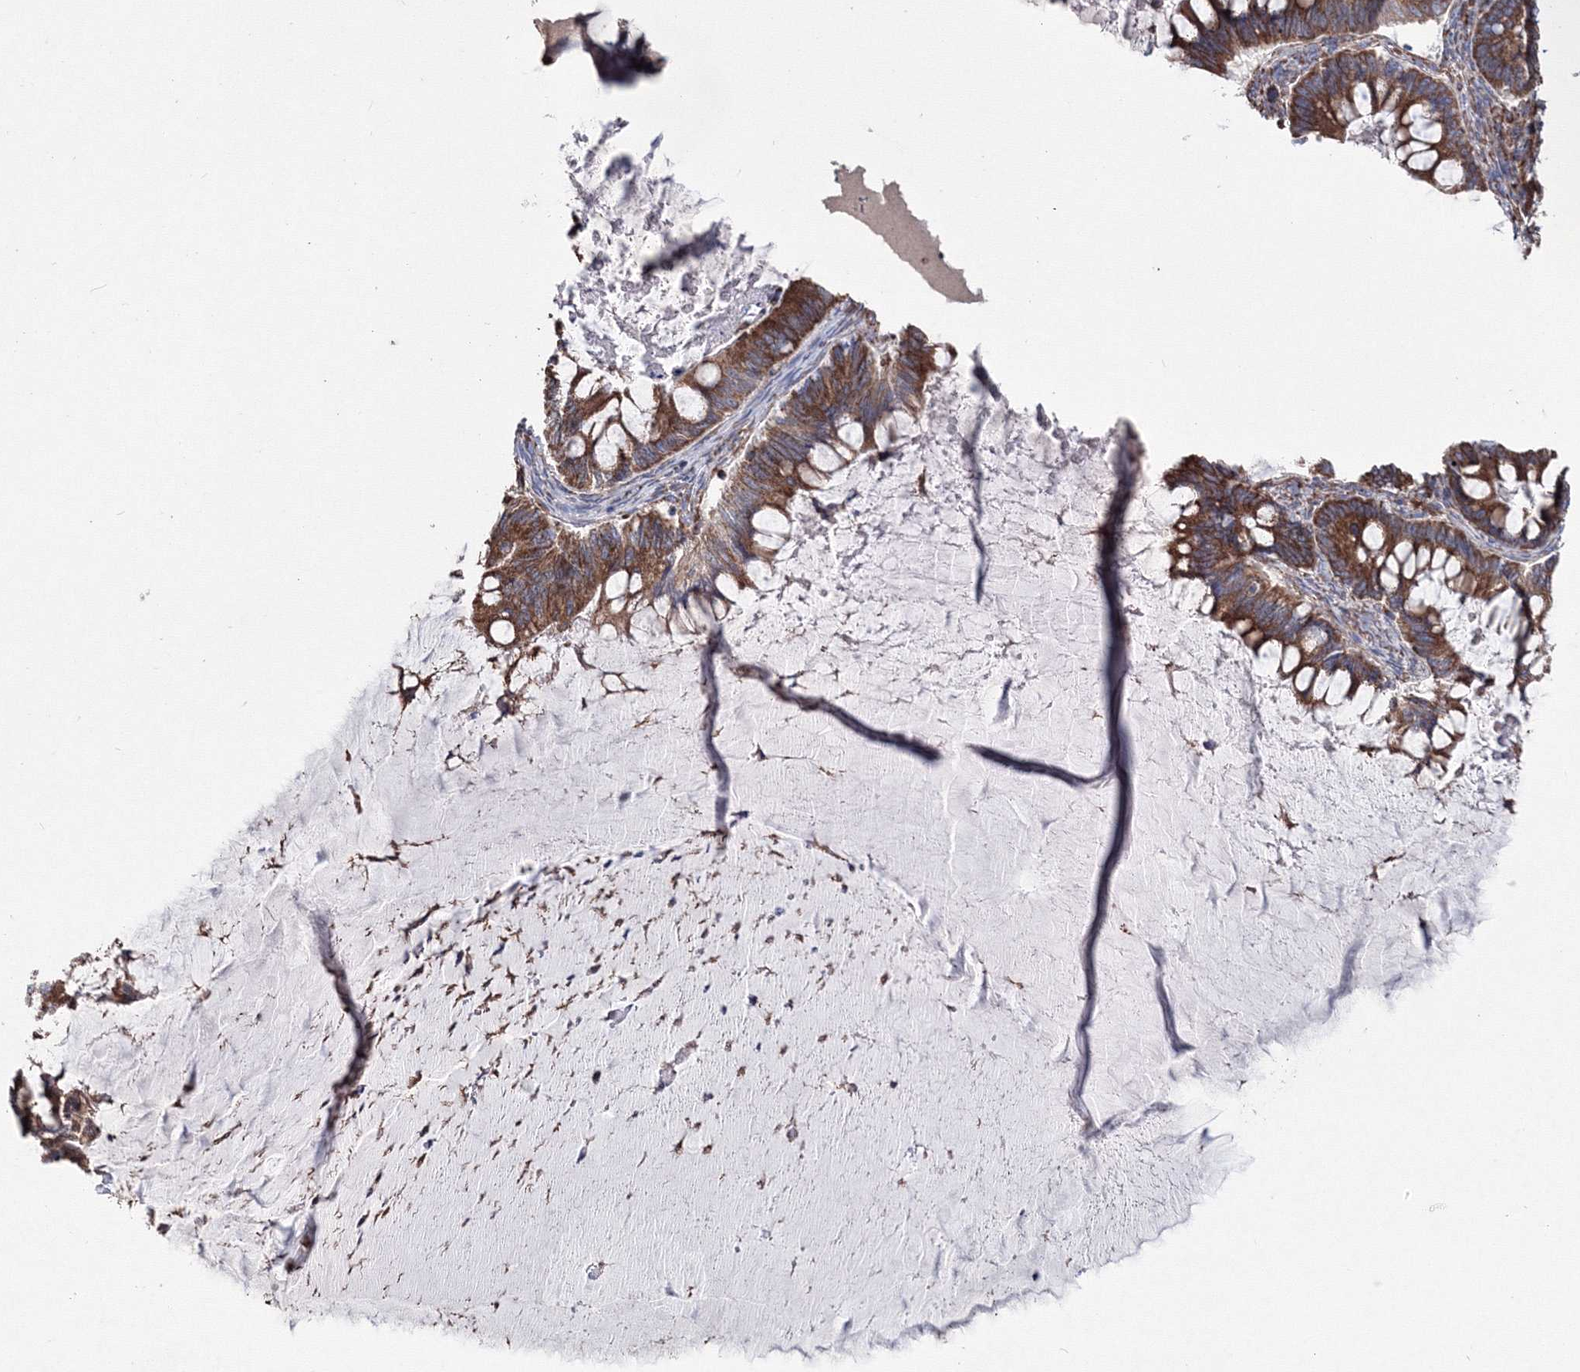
{"staining": {"intensity": "moderate", "quantity": ">75%", "location": "cytoplasmic/membranous"}, "tissue": "ovarian cancer", "cell_type": "Tumor cells", "image_type": "cancer", "snomed": [{"axis": "morphology", "description": "Cystadenocarcinoma, mucinous, NOS"}, {"axis": "topography", "description": "Ovary"}], "caption": "Protein staining of ovarian cancer tissue displays moderate cytoplasmic/membranous staining in approximately >75% of tumor cells.", "gene": "VPS8", "patient": {"sex": "female", "age": 61}}